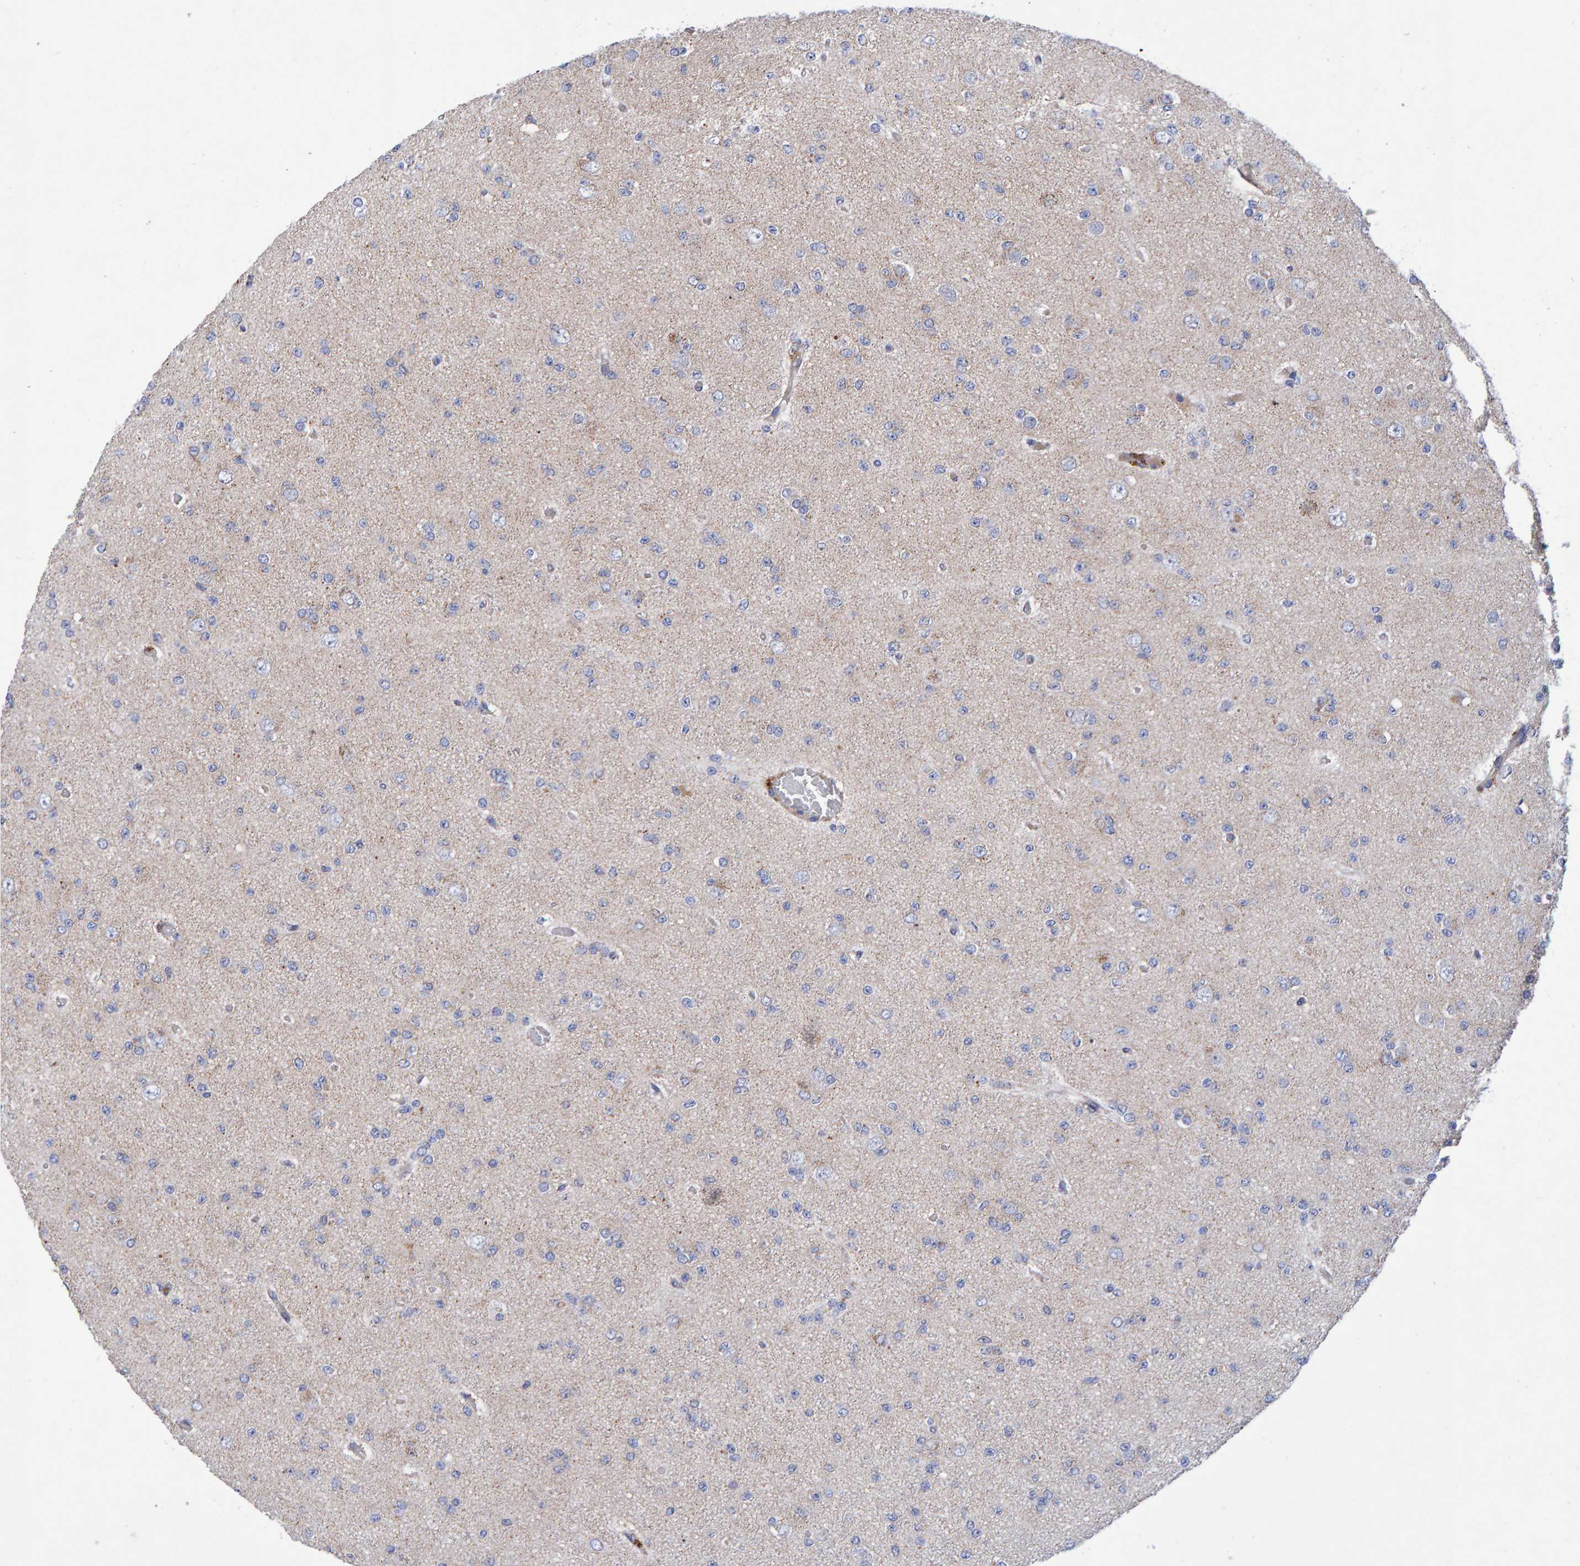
{"staining": {"intensity": "negative", "quantity": "none", "location": "none"}, "tissue": "glioma", "cell_type": "Tumor cells", "image_type": "cancer", "snomed": [{"axis": "morphology", "description": "Glioma, malignant, Low grade"}, {"axis": "topography", "description": "Brain"}], "caption": "High magnification brightfield microscopy of glioma stained with DAB (3,3'-diaminobenzidine) (brown) and counterstained with hematoxylin (blue): tumor cells show no significant positivity. (DAB (3,3'-diaminobenzidine) IHC, high magnification).", "gene": "EFR3A", "patient": {"sex": "female", "age": 22}}